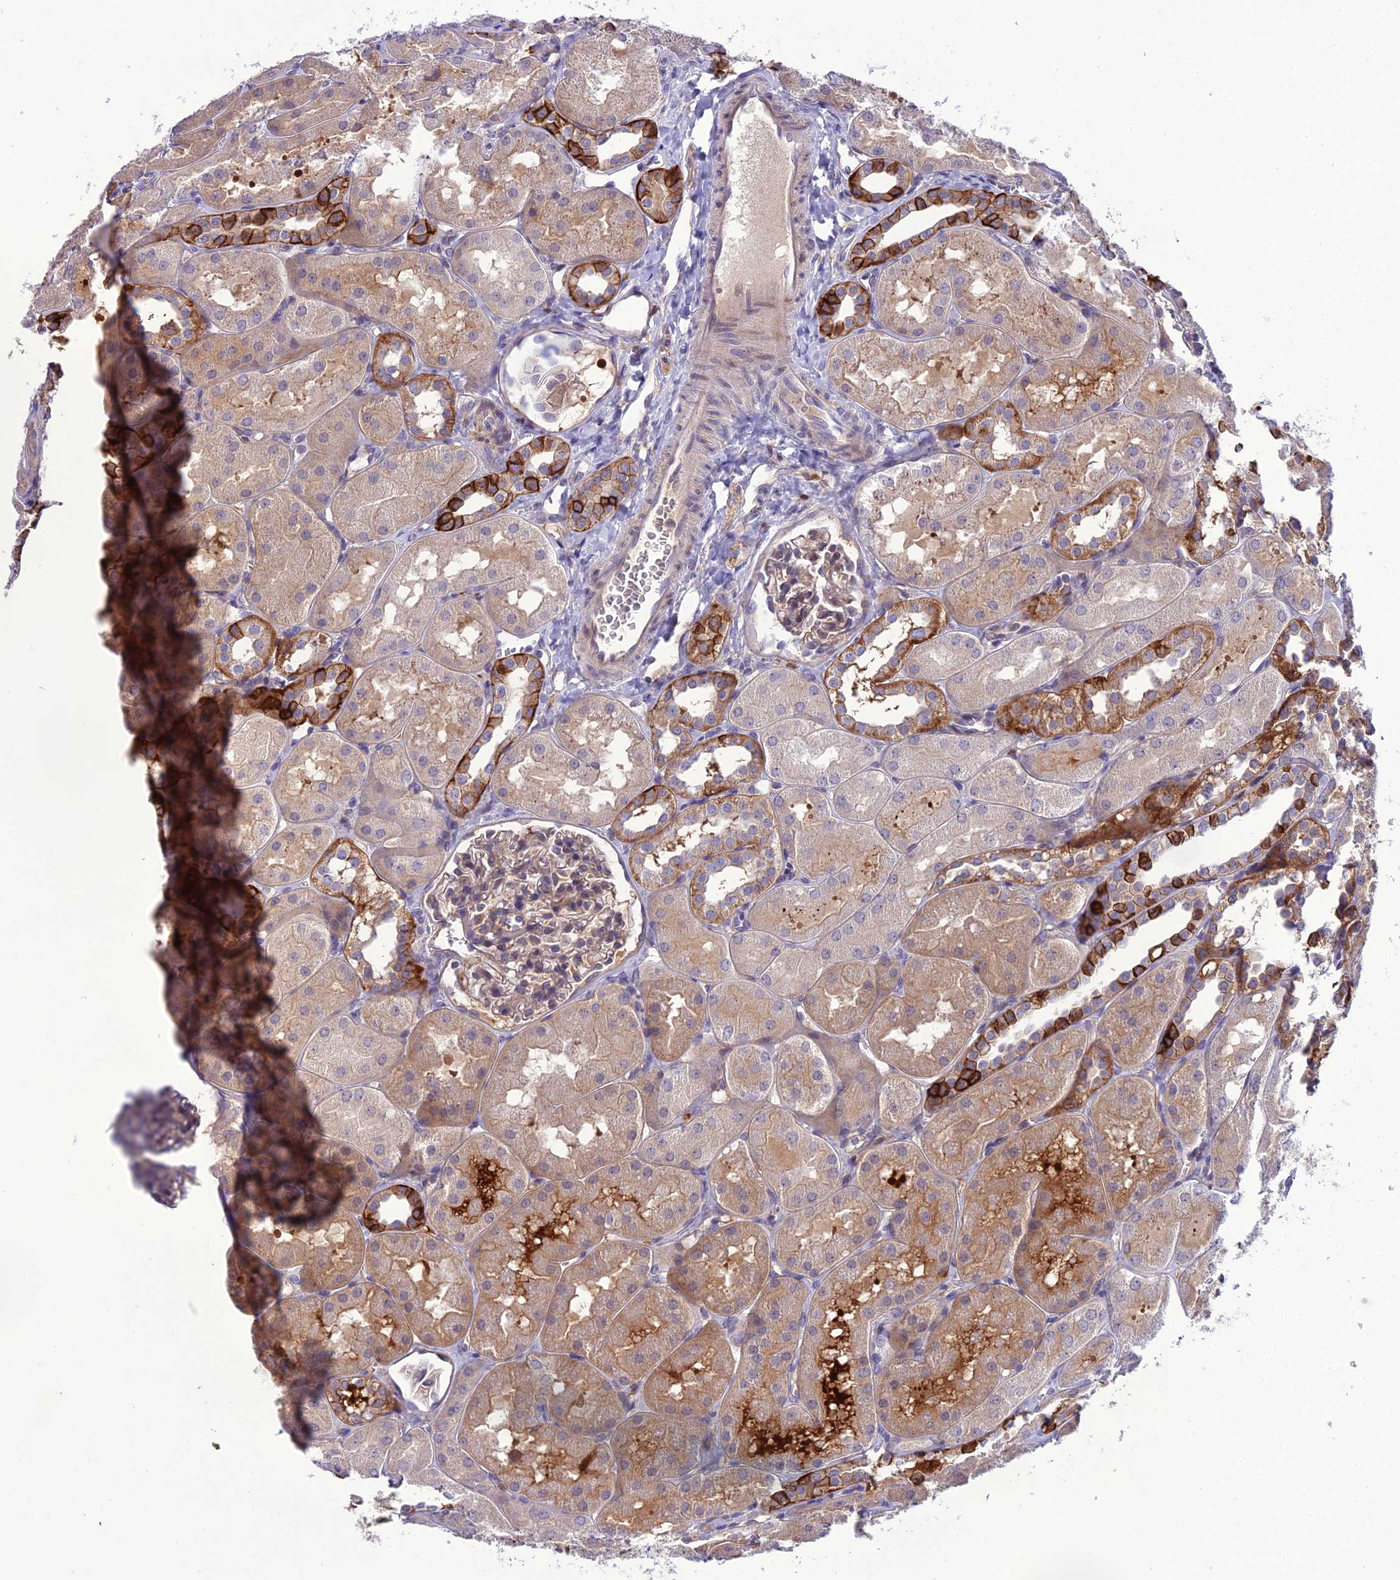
{"staining": {"intensity": "weak", "quantity": "25%-75%", "location": "cytoplasmic/membranous"}, "tissue": "kidney", "cell_type": "Cells in glomeruli", "image_type": "normal", "snomed": [{"axis": "morphology", "description": "Normal tissue, NOS"}, {"axis": "topography", "description": "Kidney"}, {"axis": "topography", "description": "Urinary bladder"}], "caption": "A brown stain labels weak cytoplasmic/membranous expression of a protein in cells in glomeruli of normal kidney. (IHC, brightfield microscopy, high magnification).", "gene": "GDF6", "patient": {"sex": "male", "age": 16}}